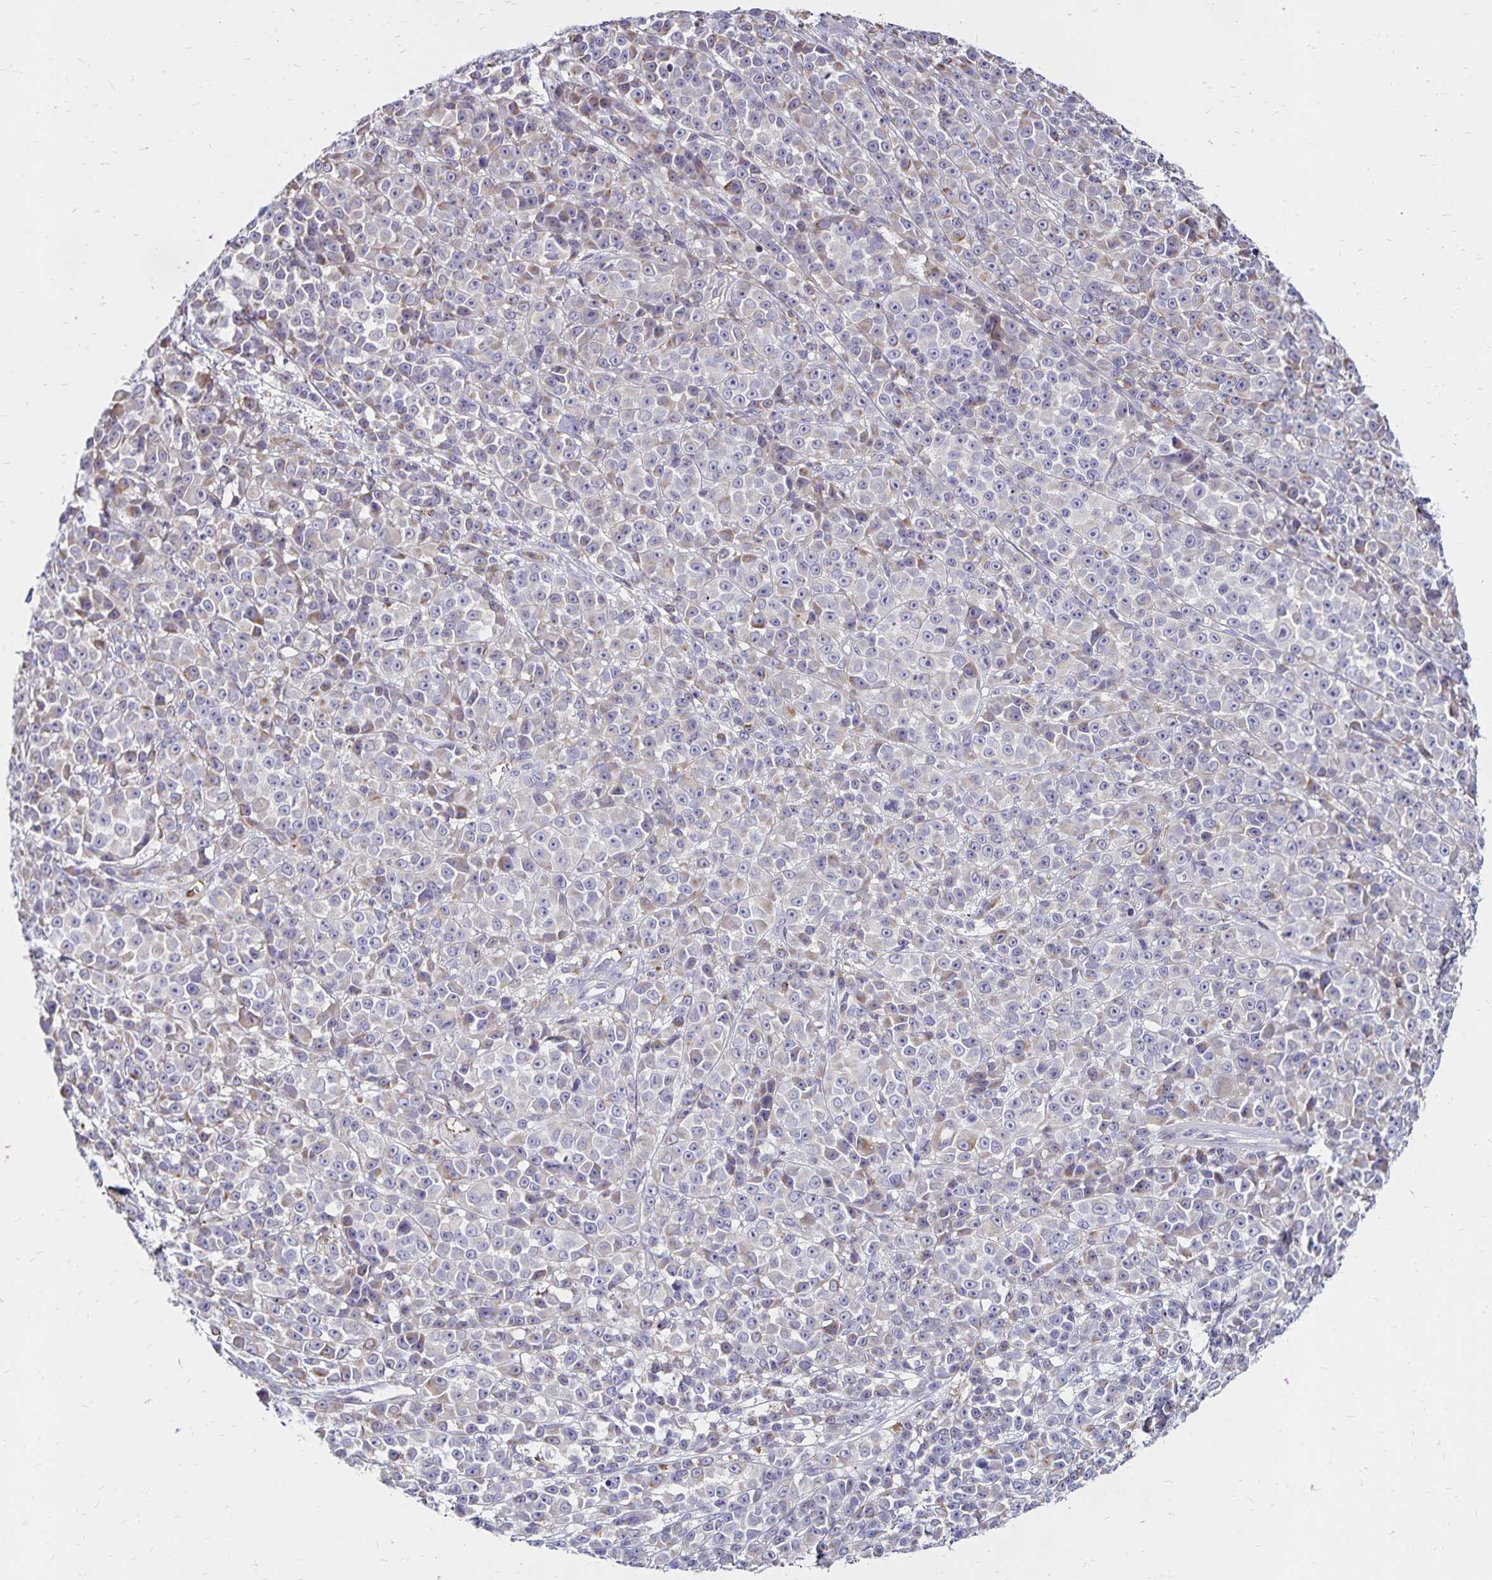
{"staining": {"intensity": "negative", "quantity": "none", "location": "none"}, "tissue": "melanoma", "cell_type": "Tumor cells", "image_type": "cancer", "snomed": [{"axis": "morphology", "description": "Malignant melanoma, NOS"}, {"axis": "topography", "description": "Skin"}, {"axis": "topography", "description": "Skin of back"}], "caption": "Immunohistochemical staining of melanoma displays no significant staining in tumor cells.", "gene": "NAGPA", "patient": {"sex": "male", "age": 91}}